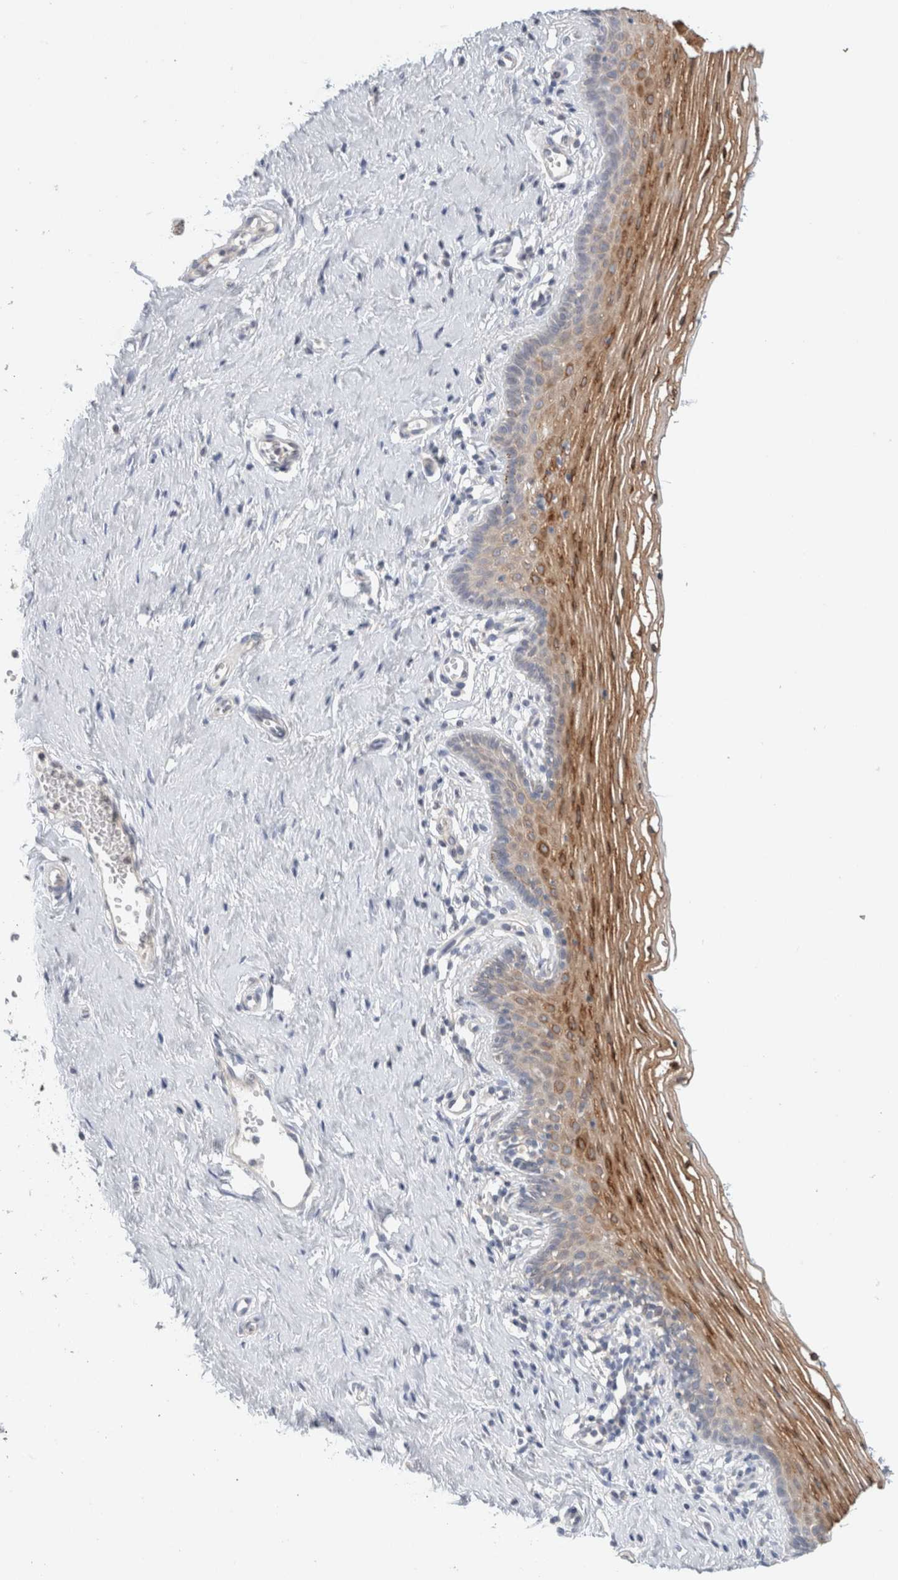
{"staining": {"intensity": "moderate", "quantity": ">75%", "location": "cytoplasmic/membranous"}, "tissue": "vagina", "cell_type": "Squamous epithelial cells", "image_type": "normal", "snomed": [{"axis": "morphology", "description": "Normal tissue, NOS"}, {"axis": "topography", "description": "Vagina"}], "caption": "IHC of unremarkable vagina exhibits medium levels of moderate cytoplasmic/membranous expression in approximately >75% of squamous epithelial cells.", "gene": "SDR16C5", "patient": {"sex": "female", "age": 32}}